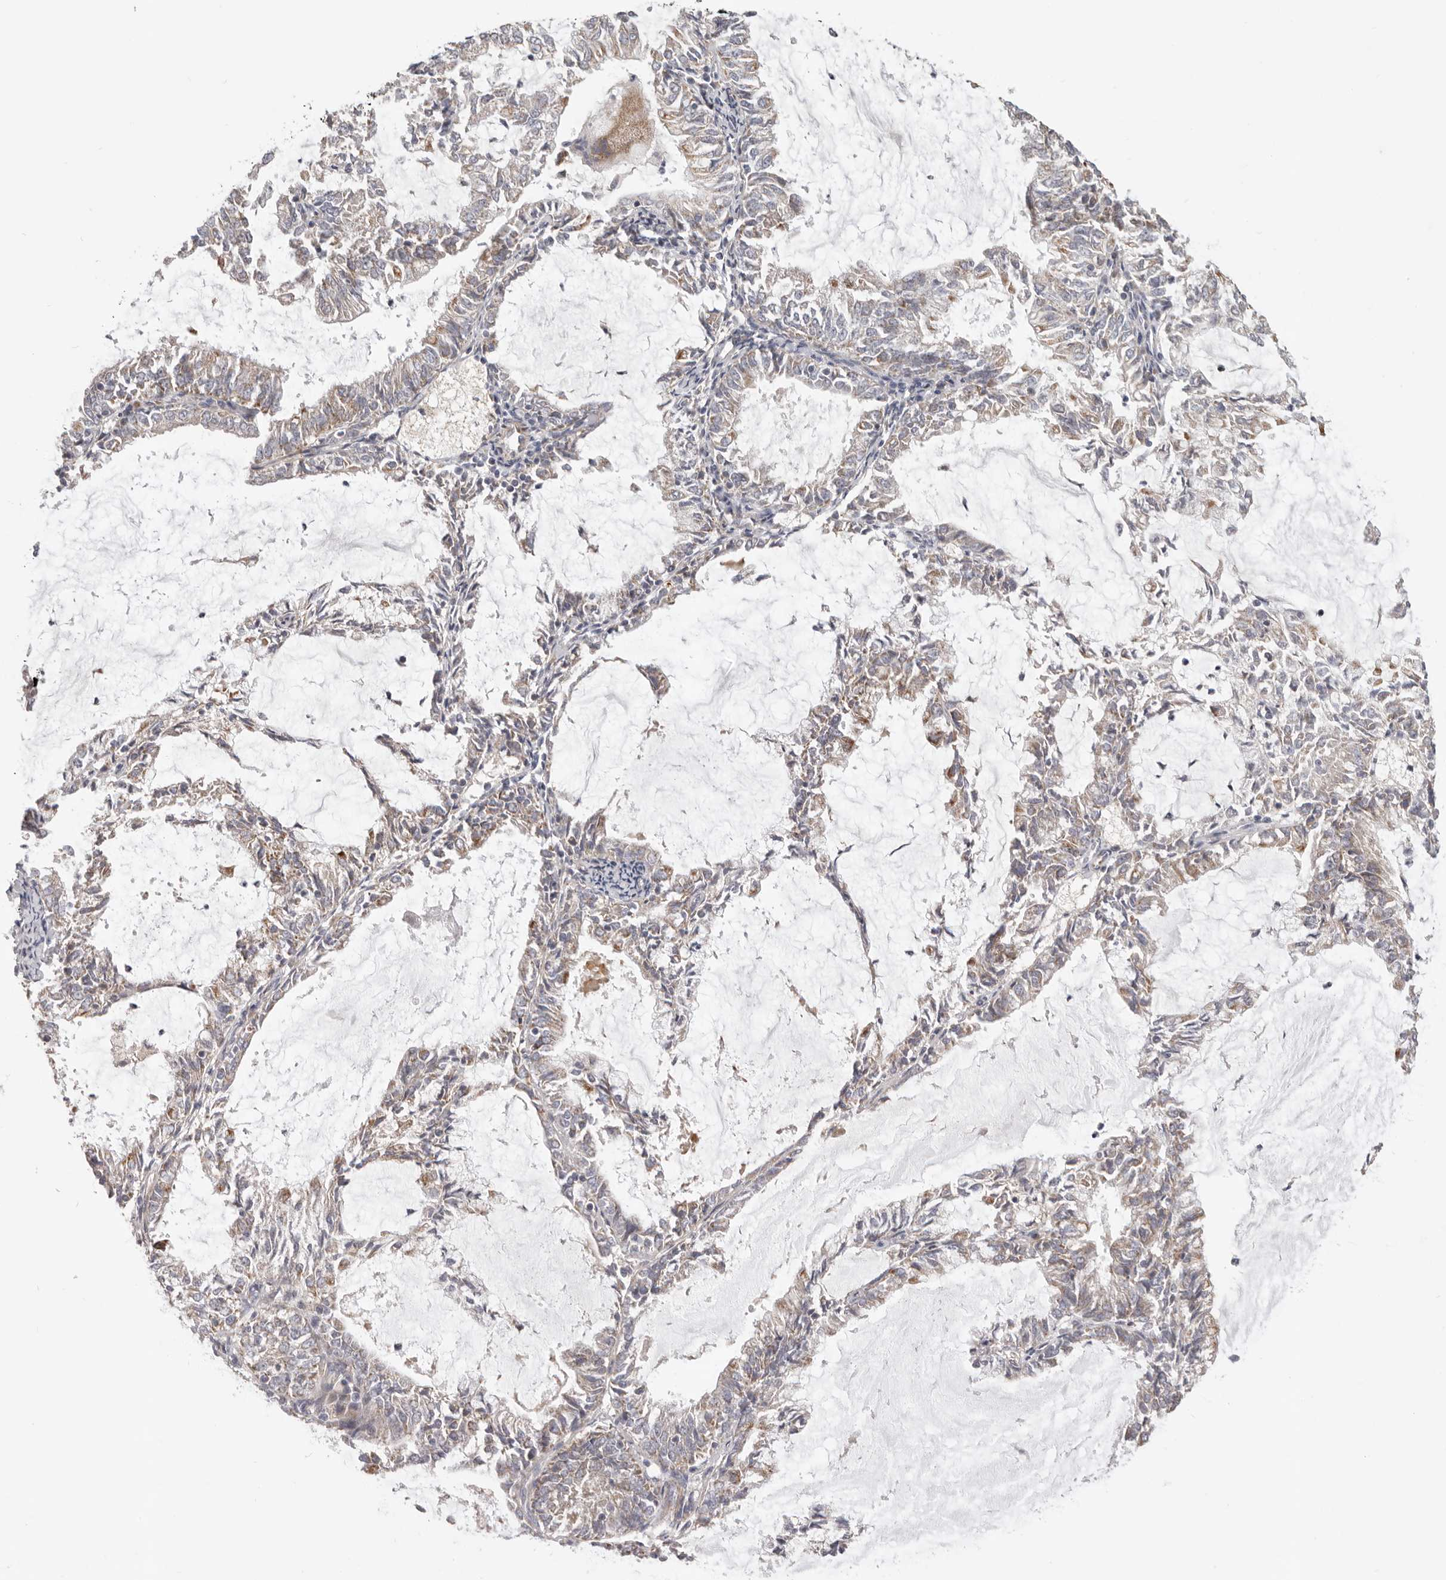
{"staining": {"intensity": "moderate", "quantity": "<25%", "location": "cytoplasmic/membranous"}, "tissue": "endometrial cancer", "cell_type": "Tumor cells", "image_type": "cancer", "snomed": [{"axis": "morphology", "description": "Adenocarcinoma, NOS"}, {"axis": "topography", "description": "Endometrium"}], "caption": "An immunohistochemistry photomicrograph of tumor tissue is shown. Protein staining in brown shows moderate cytoplasmic/membranous positivity in endometrial cancer within tumor cells. (Stains: DAB (3,3'-diaminobenzidine) in brown, nuclei in blue, Microscopy: brightfield microscopy at high magnification).", "gene": "MRPS10", "patient": {"sex": "female", "age": 57}}